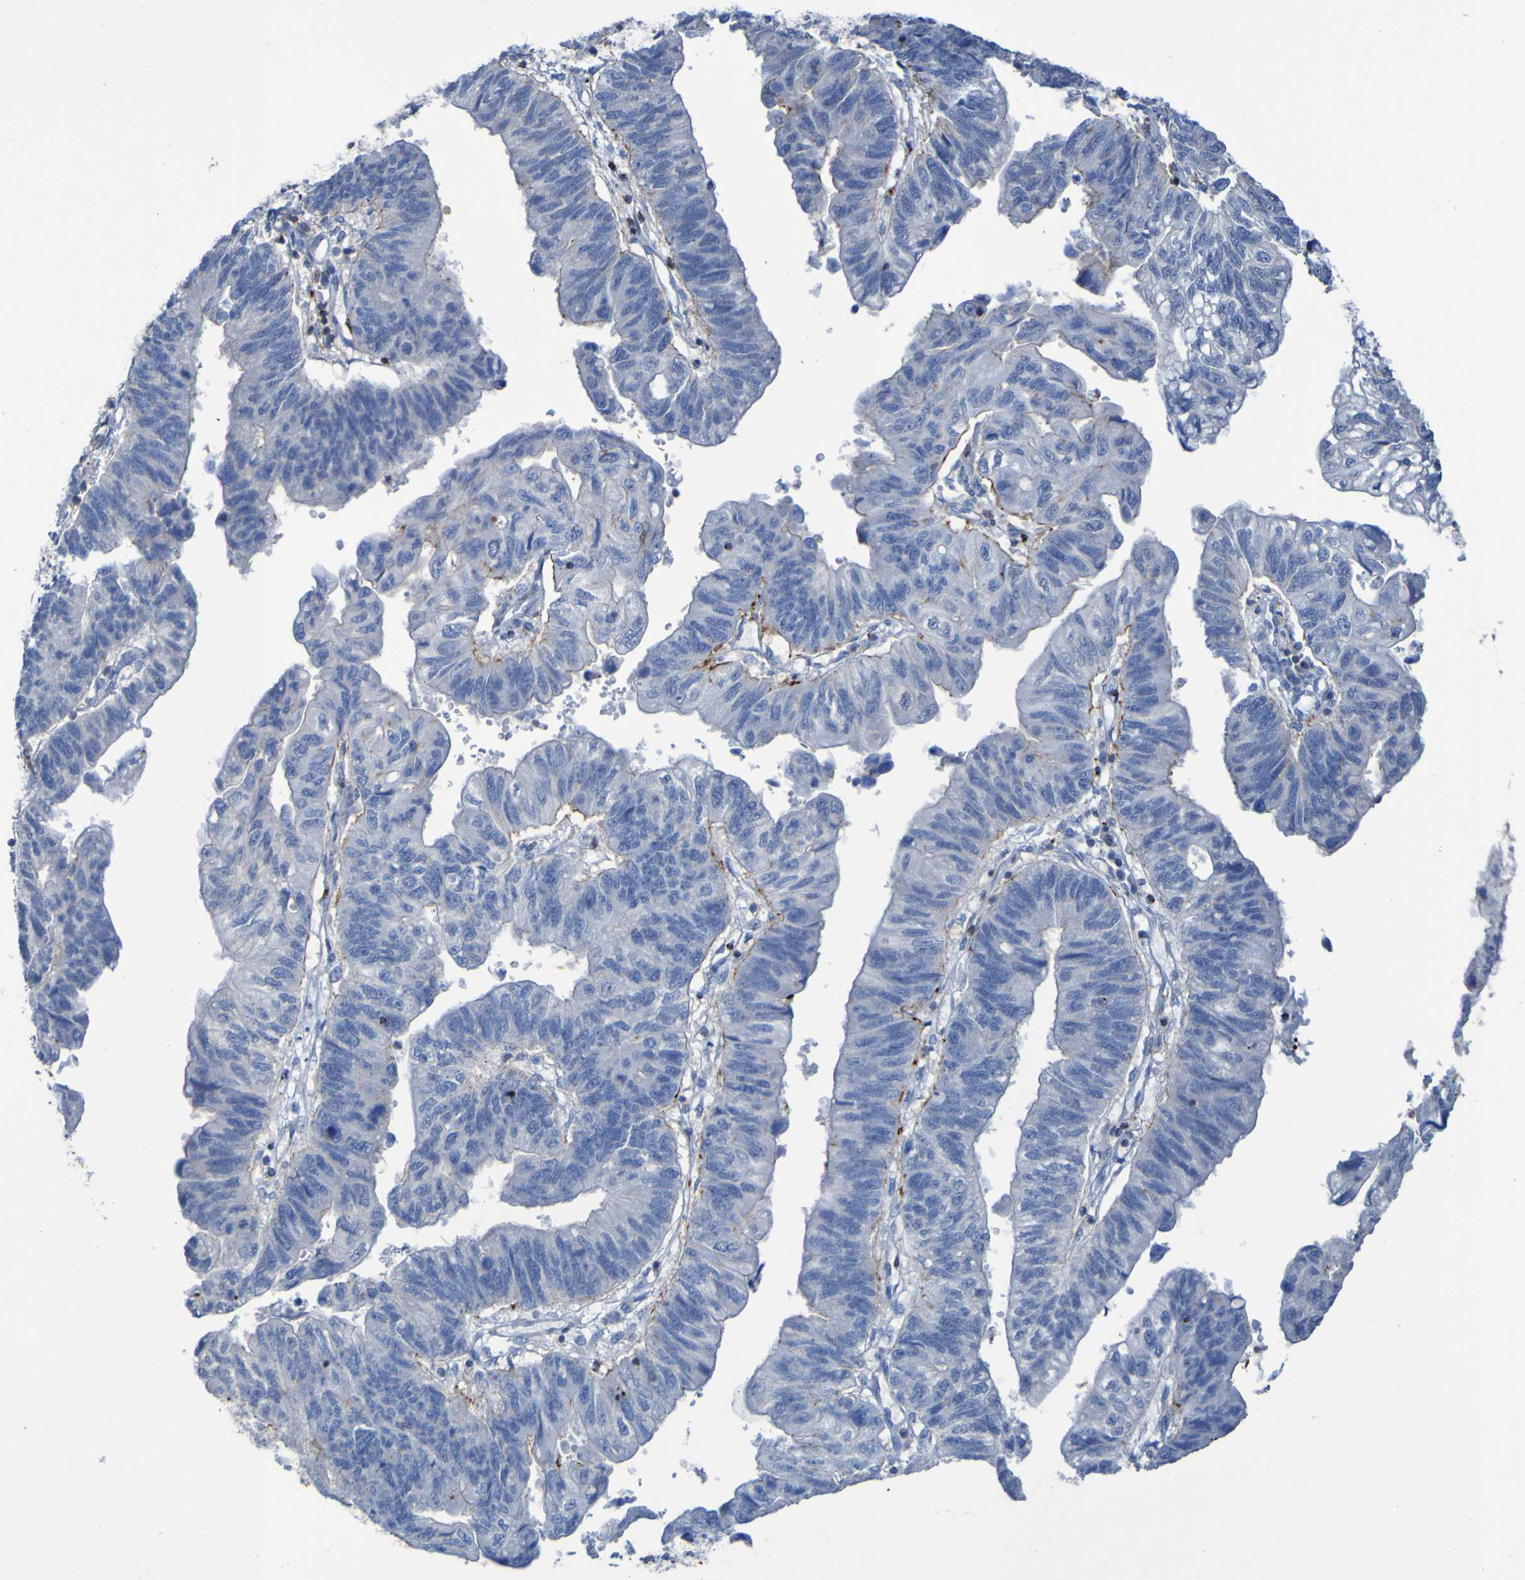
{"staining": {"intensity": "negative", "quantity": "none", "location": "none"}, "tissue": "stomach cancer", "cell_type": "Tumor cells", "image_type": "cancer", "snomed": [{"axis": "morphology", "description": "Adenocarcinoma, NOS"}, {"axis": "topography", "description": "Stomach"}], "caption": "DAB (3,3'-diaminobenzidine) immunohistochemical staining of stomach cancer (adenocarcinoma) exhibits no significant positivity in tumor cells.", "gene": "RNF182", "patient": {"sex": "male", "age": 59}}